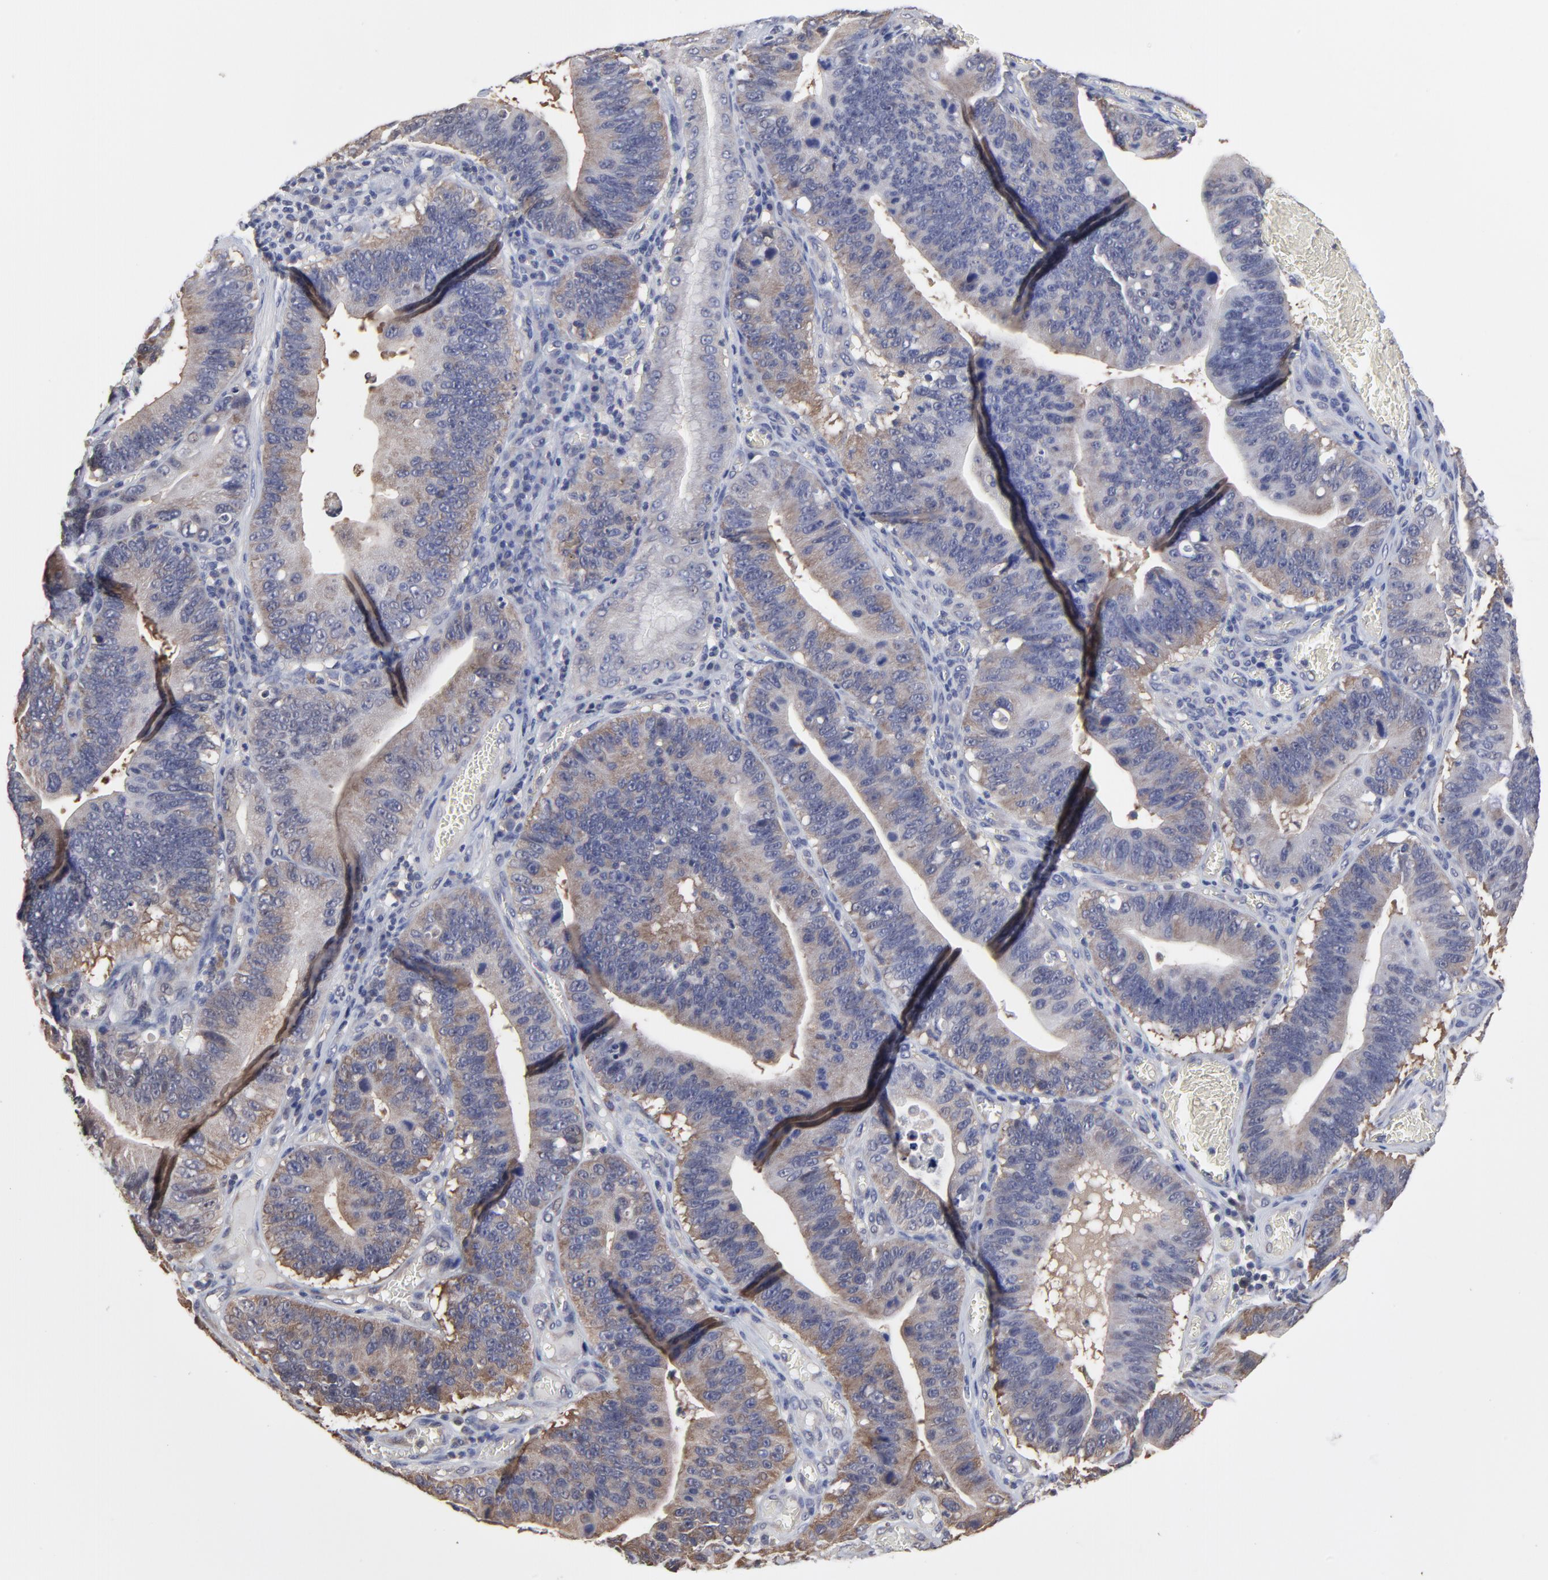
{"staining": {"intensity": "weak", "quantity": ">75%", "location": "cytoplasmic/membranous"}, "tissue": "stomach cancer", "cell_type": "Tumor cells", "image_type": "cancer", "snomed": [{"axis": "morphology", "description": "Adenocarcinoma, NOS"}, {"axis": "topography", "description": "Stomach"}, {"axis": "topography", "description": "Gastric cardia"}], "caption": "Human stomach cancer (adenocarcinoma) stained with a protein marker shows weak staining in tumor cells.", "gene": "CCT2", "patient": {"sex": "male", "age": 59}}